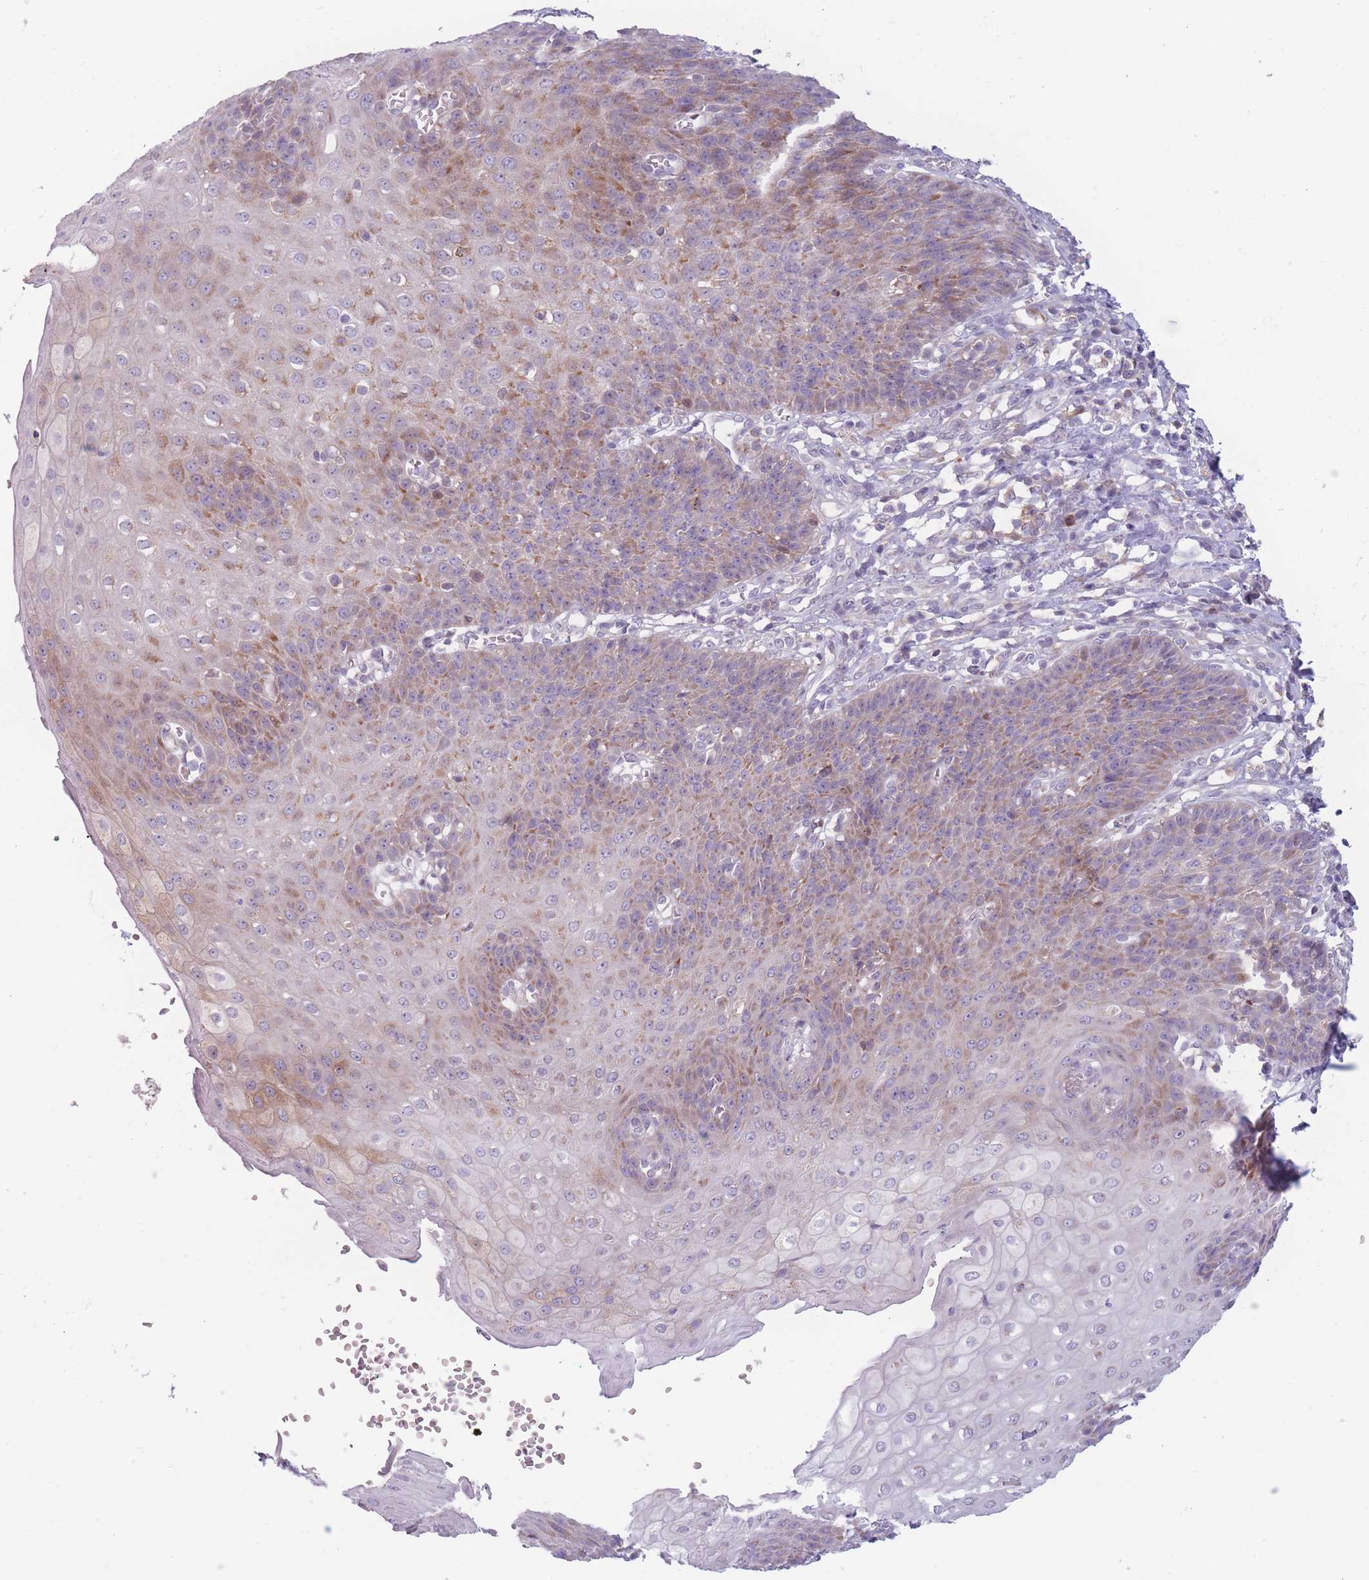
{"staining": {"intensity": "moderate", "quantity": "25%-75%", "location": "cytoplasmic/membranous"}, "tissue": "esophagus", "cell_type": "Squamous epithelial cells", "image_type": "normal", "snomed": [{"axis": "morphology", "description": "Normal tissue, NOS"}, {"axis": "topography", "description": "Esophagus"}], "caption": "Esophagus stained with IHC reveals moderate cytoplasmic/membranous expression in approximately 25%-75% of squamous epithelial cells. Nuclei are stained in blue.", "gene": "PDE4A", "patient": {"sex": "male", "age": 71}}